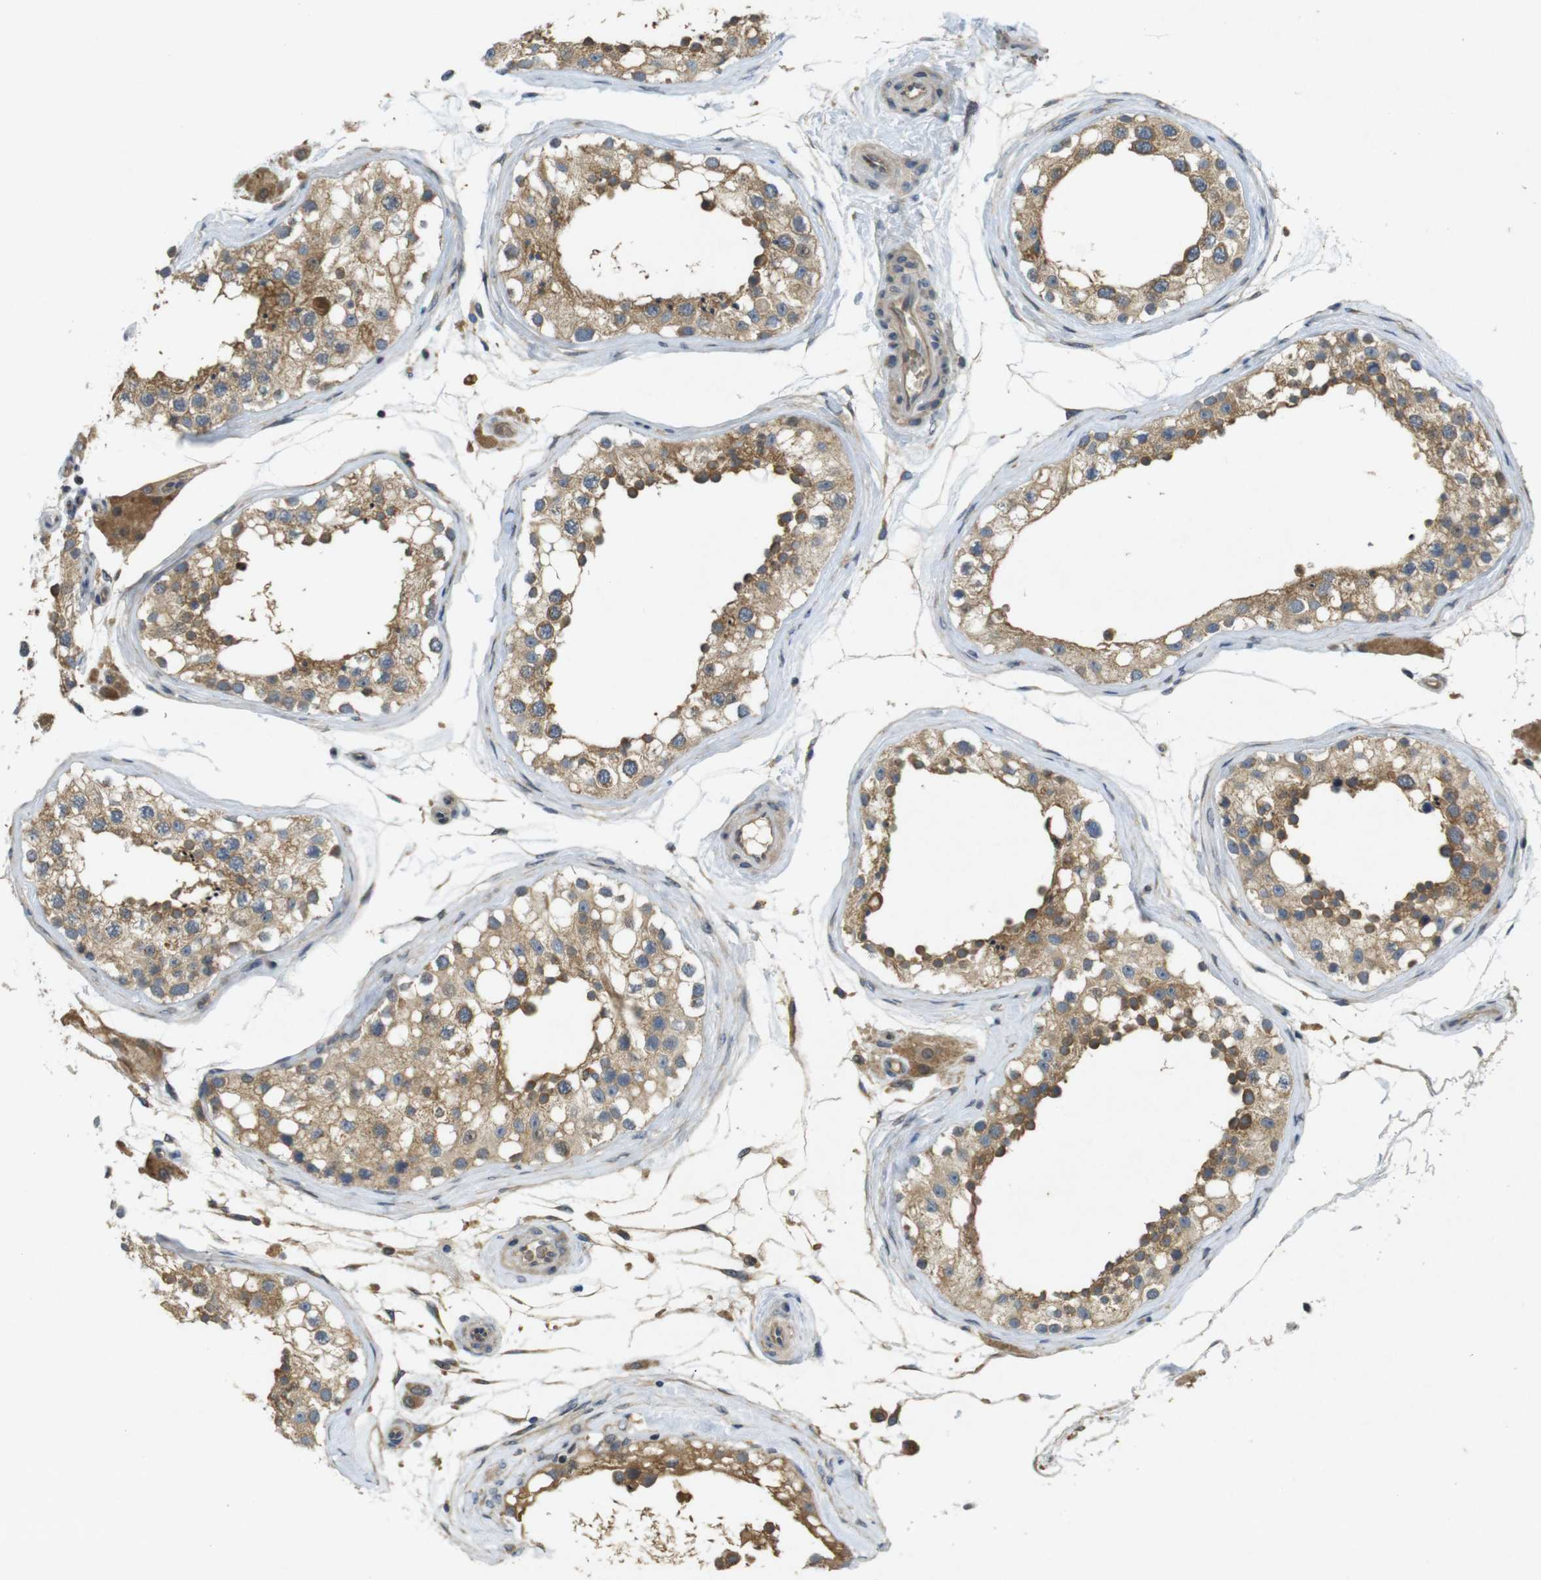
{"staining": {"intensity": "moderate", "quantity": ">75%", "location": "cytoplasmic/membranous"}, "tissue": "testis", "cell_type": "Cells in seminiferous ducts", "image_type": "normal", "snomed": [{"axis": "morphology", "description": "Normal tissue, NOS"}, {"axis": "topography", "description": "Testis"}], "caption": "A brown stain highlights moderate cytoplasmic/membranous positivity of a protein in cells in seminiferous ducts of normal human testis. The protein is stained brown, and the nuclei are stained in blue (DAB IHC with brightfield microscopy, high magnification).", "gene": "CLTC", "patient": {"sex": "male", "age": 68}}